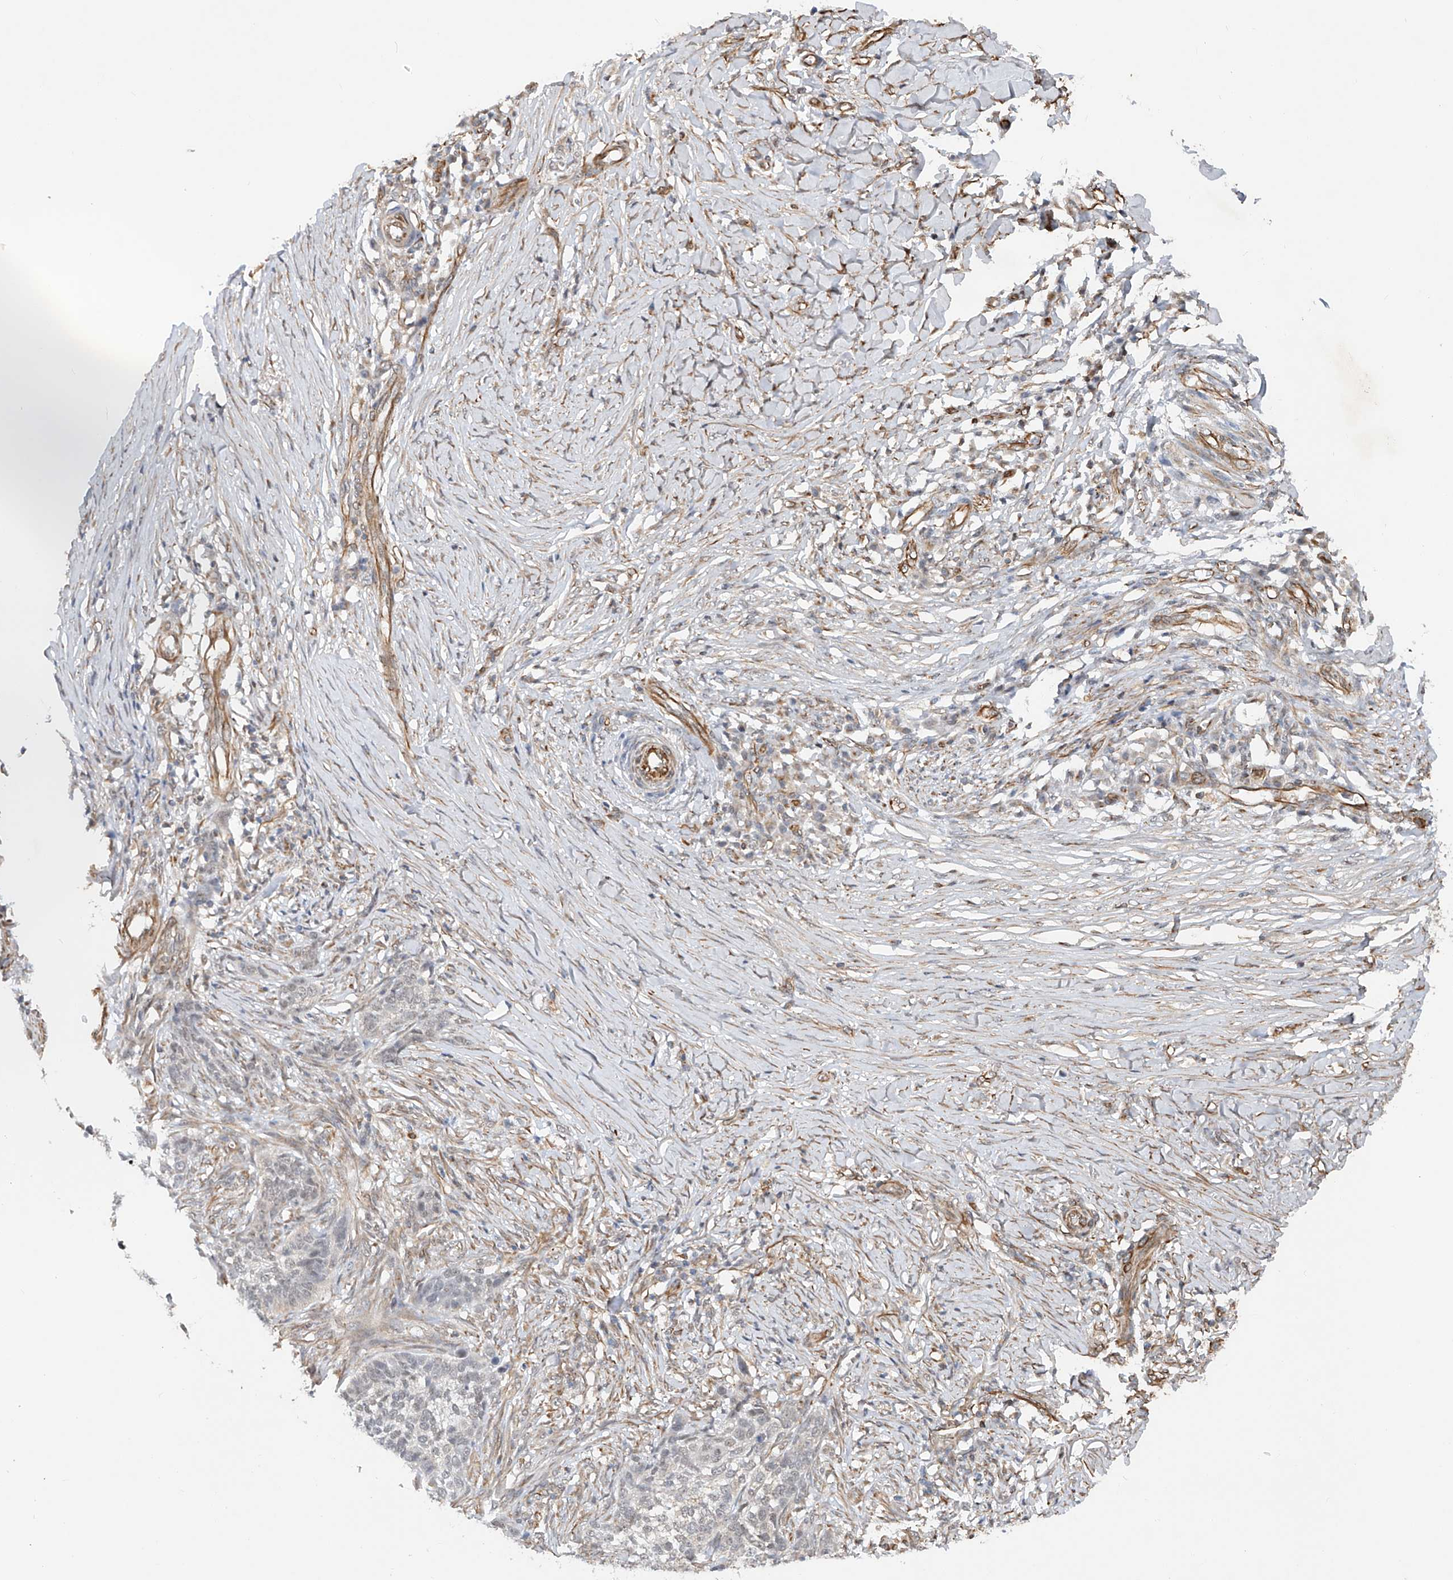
{"staining": {"intensity": "negative", "quantity": "none", "location": "none"}, "tissue": "skin cancer", "cell_type": "Tumor cells", "image_type": "cancer", "snomed": [{"axis": "morphology", "description": "Basal cell carcinoma"}, {"axis": "topography", "description": "Skin"}], "caption": "An immunohistochemistry histopathology image of skin cancer (basal cell carcinoma) is shown. There is no staining in tumor cells of skin cancer (basal cell carcinoma).", "gene": "AMD1", "patient": {"sex": "male", "age": 85}}